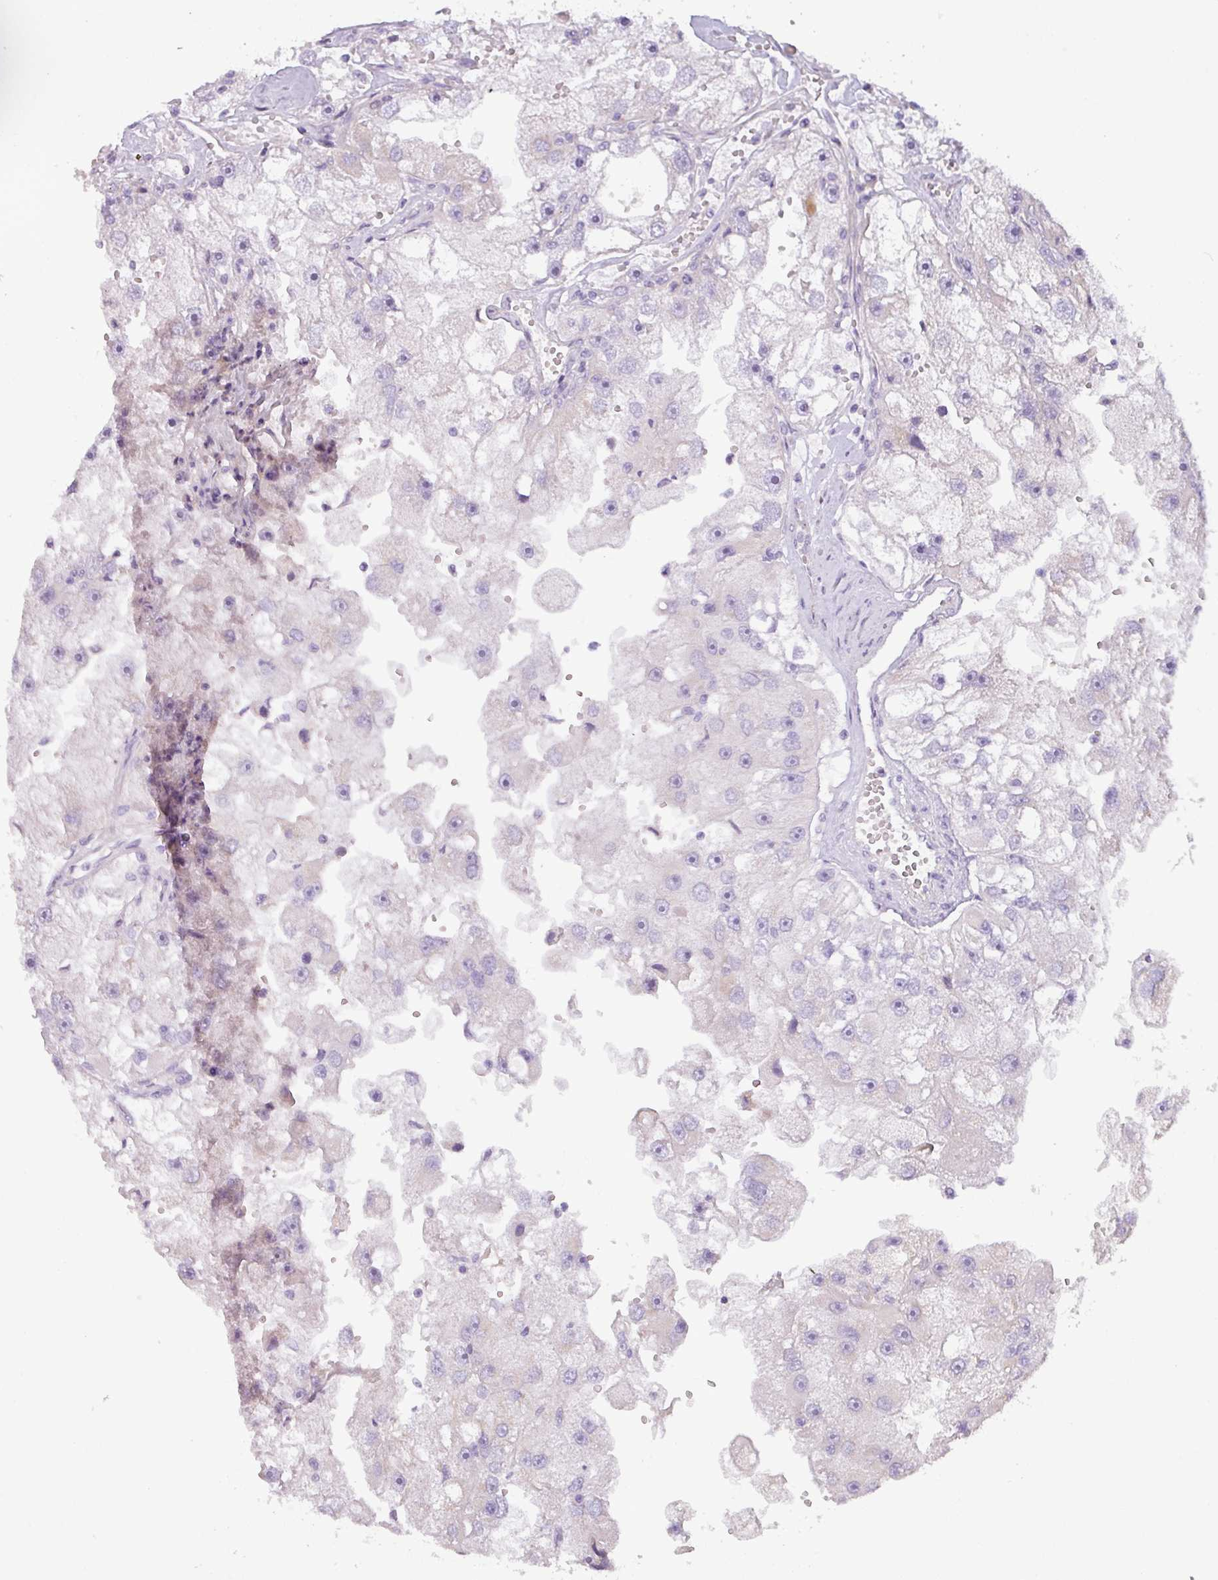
{"staining": {"intensity": "negative", "quantity": "none", "location": "none"}, "tissue": "renal cancer", "cell_type": "Tumor cells", "image_type": "cancer", "snomed": [{"axis": "morphology", "description": "Adenocarcinoma, NOS"}, {"axis": "topography", "description": "Kidney"}], "caption": "Immunohistochemical staining of renal adenocarcinoma reveals no significant positivity in tumor cells. (DAB (3,3'-diaminobenzidine) IHC with hematoxylin counter stain).", "gene": "RGS16", "patient": {"sex": "male", "age": 63}}